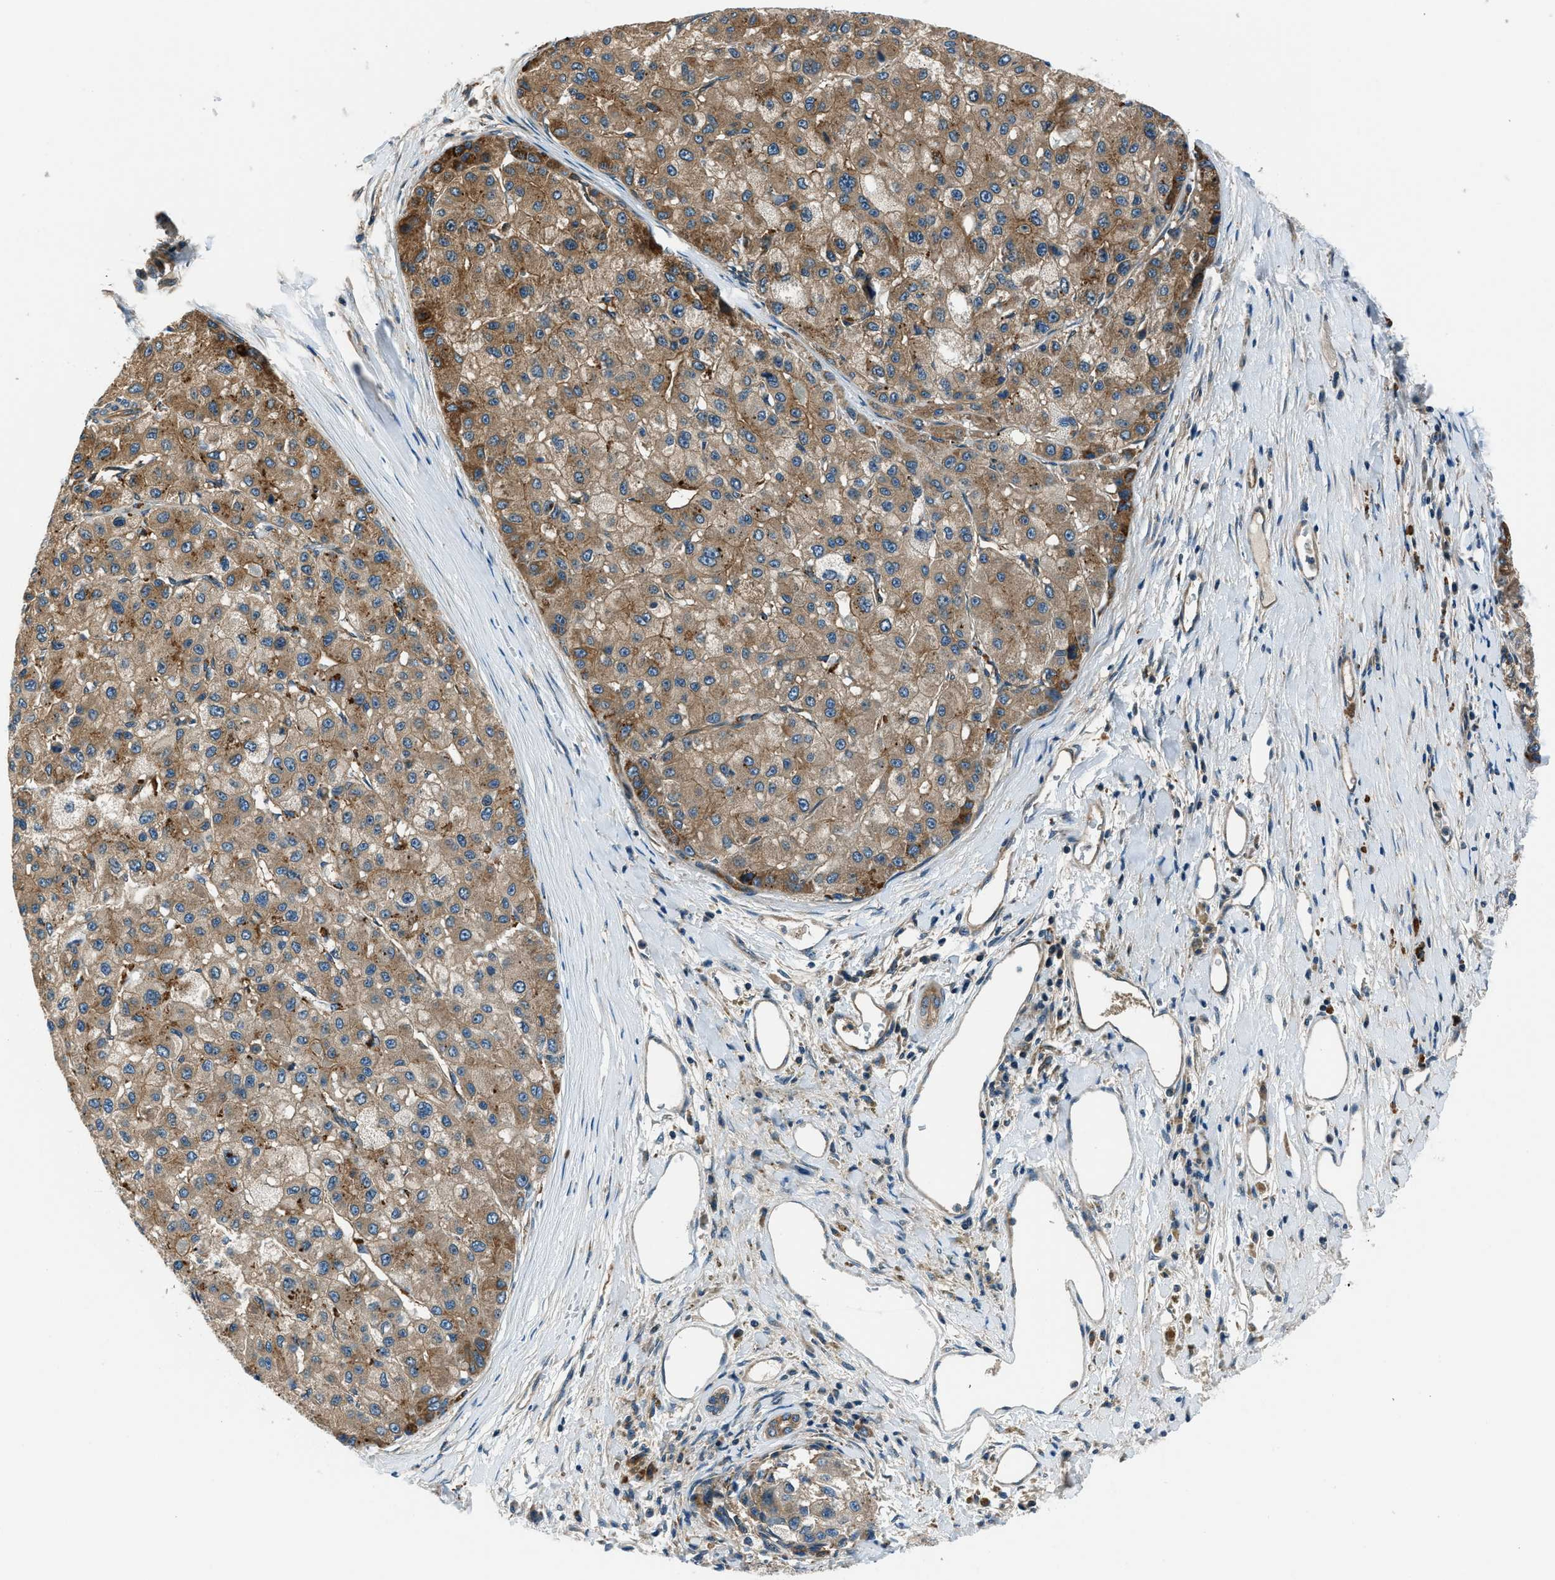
{"staining": {"intensity": "moderate", "quantity": ">75%", "location": "cytoplasmic/membranous"}, "tissue": "liver cancer", "cell_type": "Tumor cells", "image_type": "cancer", "snomed": [{"axis": "morphology", "description": "Carcinoma, Hepatocellular, NOS"}, {"axis": "topography", "description": "Liver"}], "caption": "Tumor cells reveal medium levels of moderate cytoplasmic/membranous positivity in about >75% of cells in human liver cancer (hepatocellular carcinoma).", "gene": "SLC19A2", "patient": {"sex": "male", "age": 80}}